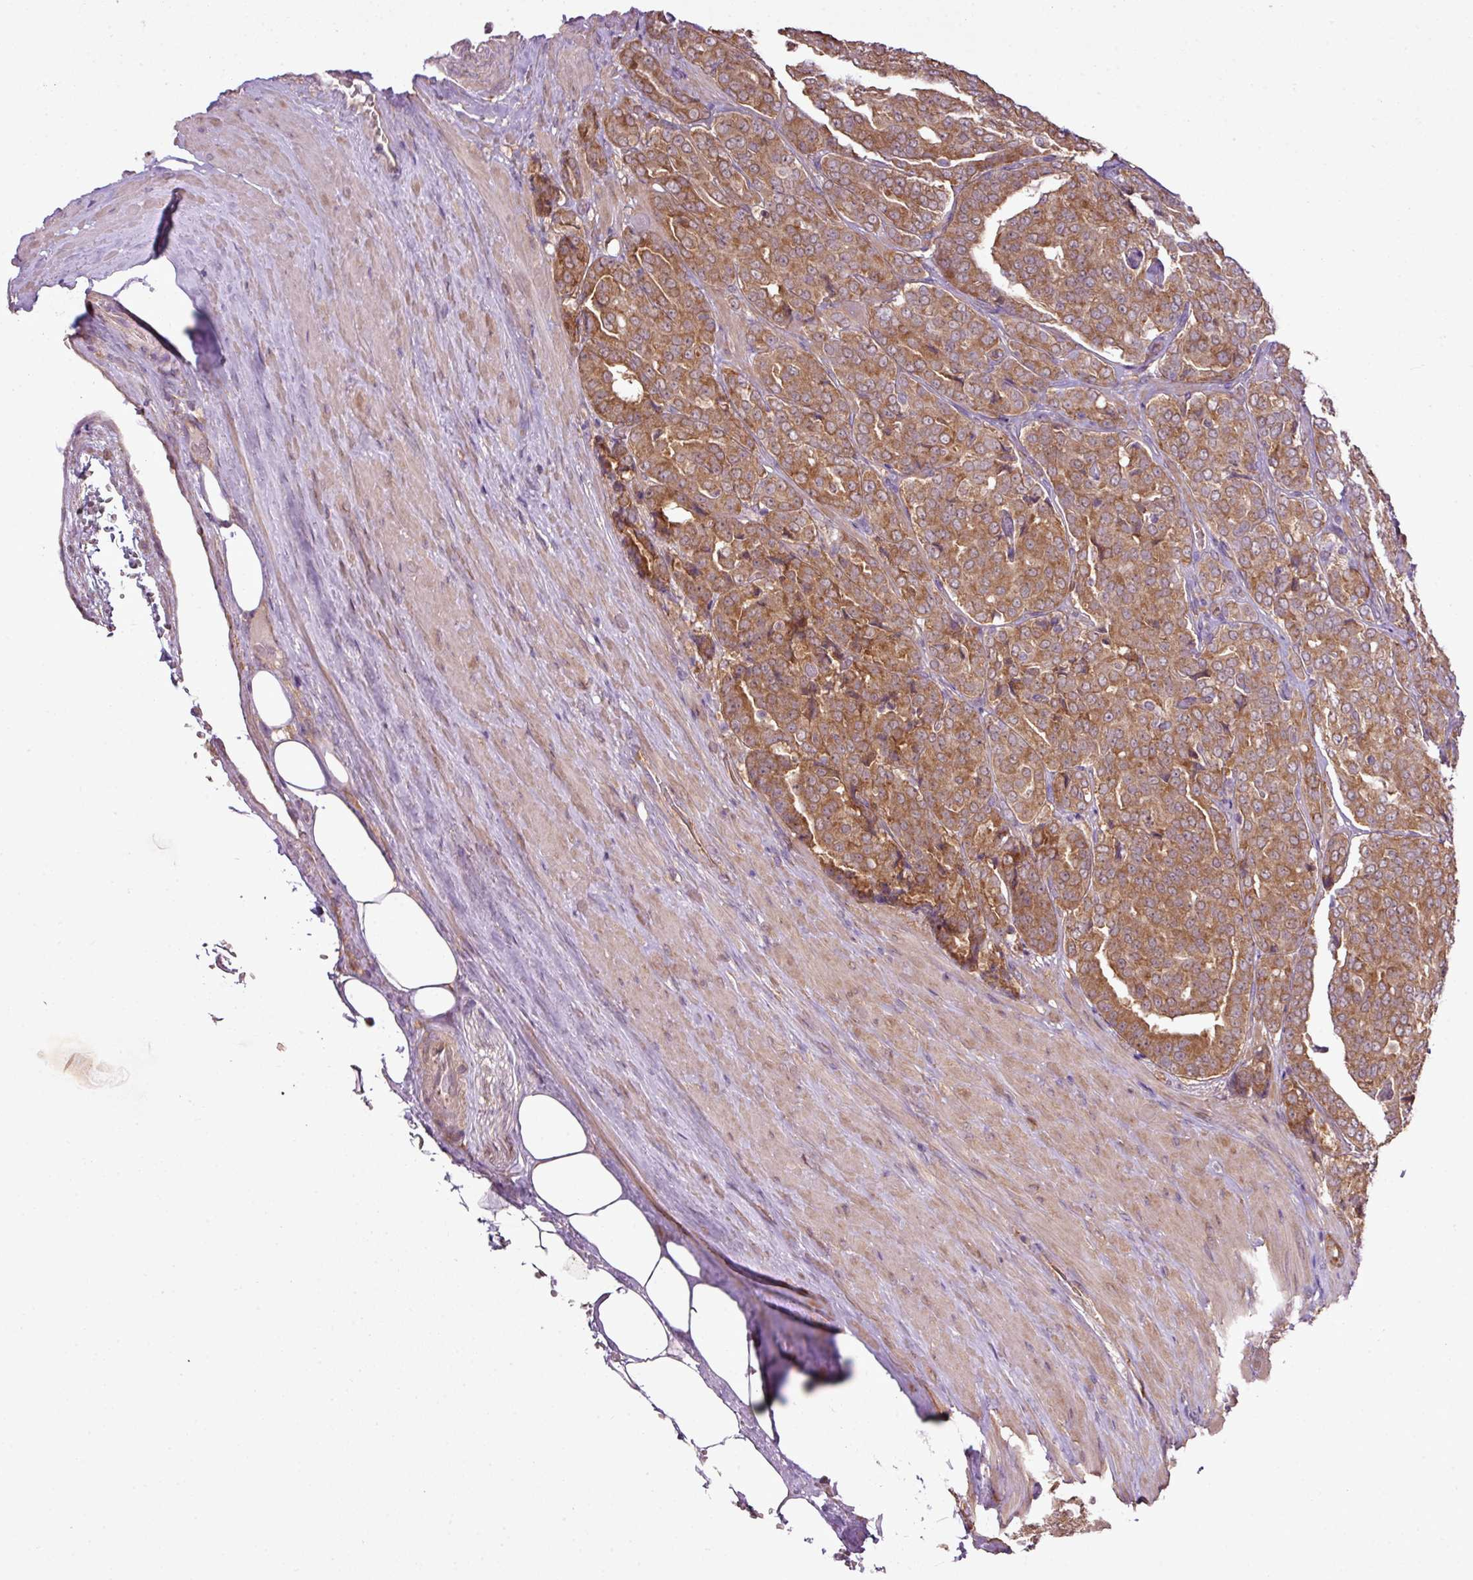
{"staining": {"intensity": "moderate", "quantity": ">75%", "location": "cytoplasmic/membranous"}, "tissue": "prostate cancer", "cell_type": "Tumor cells", "image_type": "cancer", "snomed": [{"axis": "morphology", "description": "Adenocarcinoma, High grade"}, {"axis": "topography", "description": "Prostate"}], "caption": "Approximately >75% of tumor cells in human prostate cancer (adenocarcinoma (high-grade)) reveal moderate cytoplasmic/membranous protein positivity as visualized by brown immunohistochemical staining.", "gene": "DNAAF4", "patient": {"sex": "male", "age": 68}}